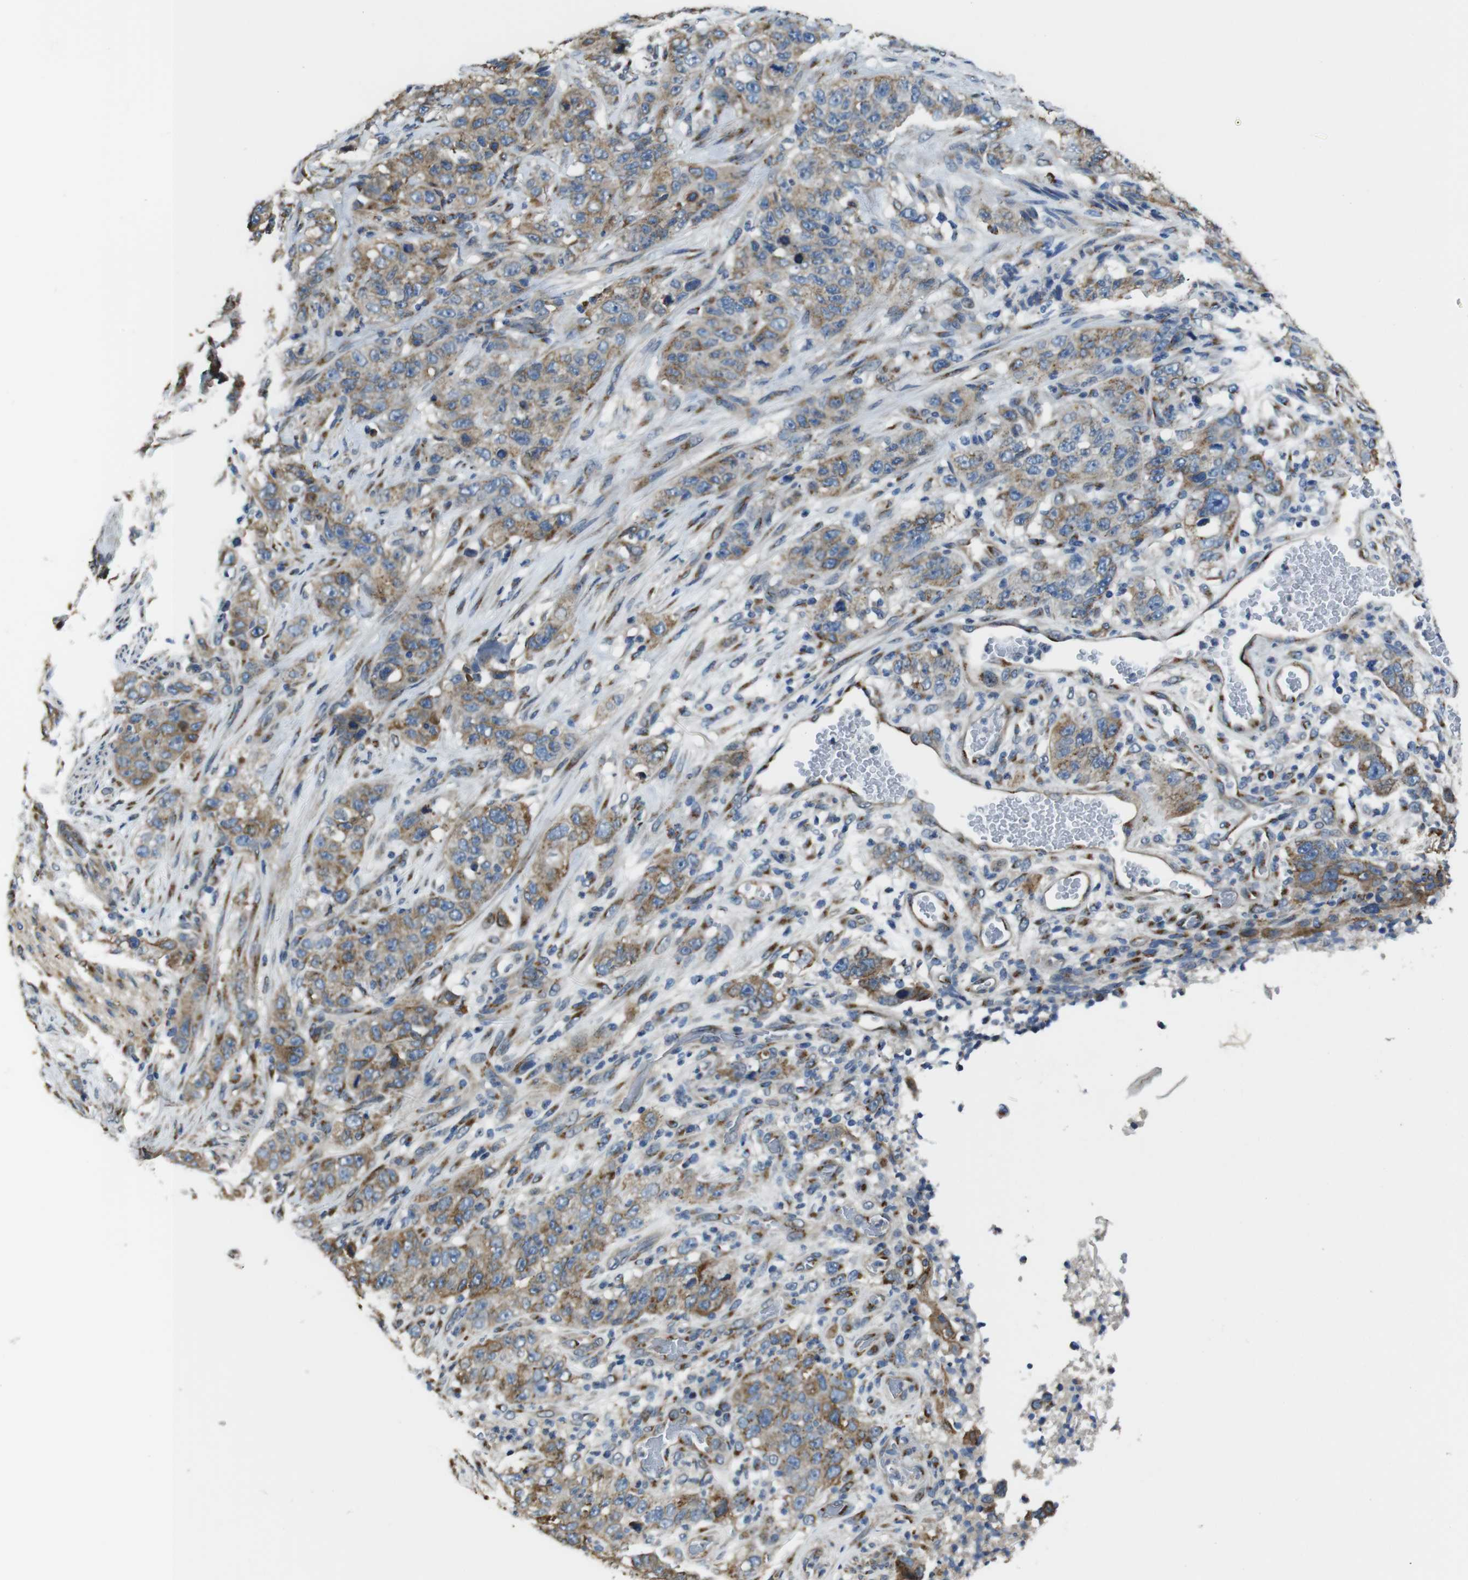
{"staining": {"intensity": "moderate", "quantity": ">75%", "location": "cytoplasmic/membranous"}, "tissue": "stomach cancer", "cell_type": "Tumor cells", "image_type": "cancer", "snomed": [{"axis": "morphology", "description": "Adenocarcinoma, NOS"}, {"axis": "topography", "description": "Stomach"}], "caption": "Immunohistochemistry staining of stomach cancer, which shows medium levels of moderate cytoplasmic/membranous positivity in about >75% of tumor cells indicating moderate cytoplasmic/membranous protein expression. The staining was performed using DAB (brown) for protein detection and nuclei were counterstained in hematoxylin (blue).", "gene": "RAB6A", "patient": {"sex": "male", "age": 48}}